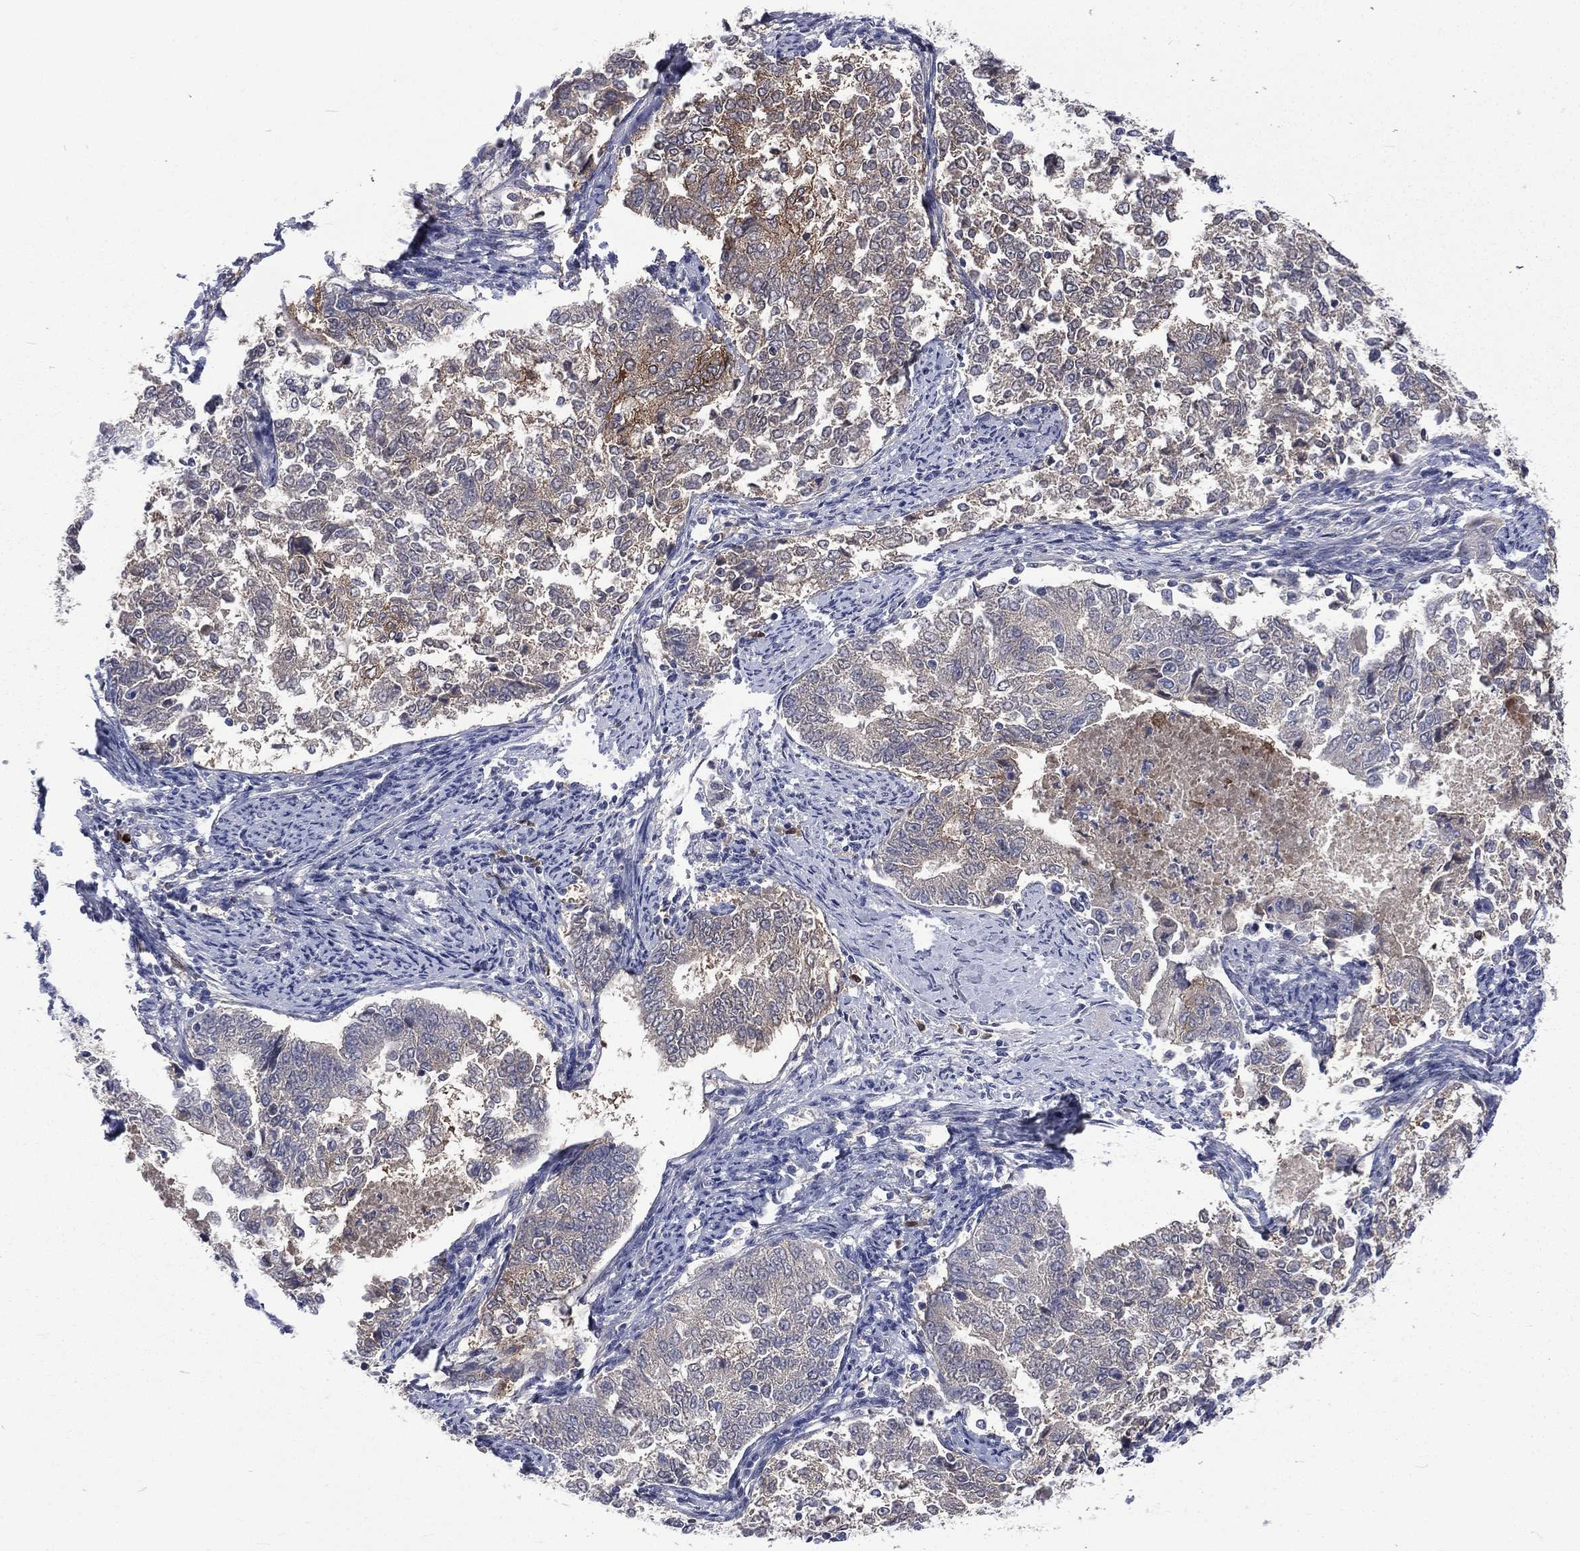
{"staining": {"intensity": "negative", "quantity": "none", "location": "none"}, "tissue": "endometrial cancer", "cell_type": "Tumor cells", "image_type": "cancer", "snomed": [{"axis": "morphology", "description": "Adenocarcinoma, NOS"}, {"axis": "topography", "description": "Endometrium"}], "caption": "Protein analysis of endometrial adenocarcinoma reveals no significant staining in tumor cells. (DAB (3,3'-diaminobenzidine) IHC with hematoxylin counter stain).", "gene": "CA12", "patient": {"sex": "female", "age": 65}}